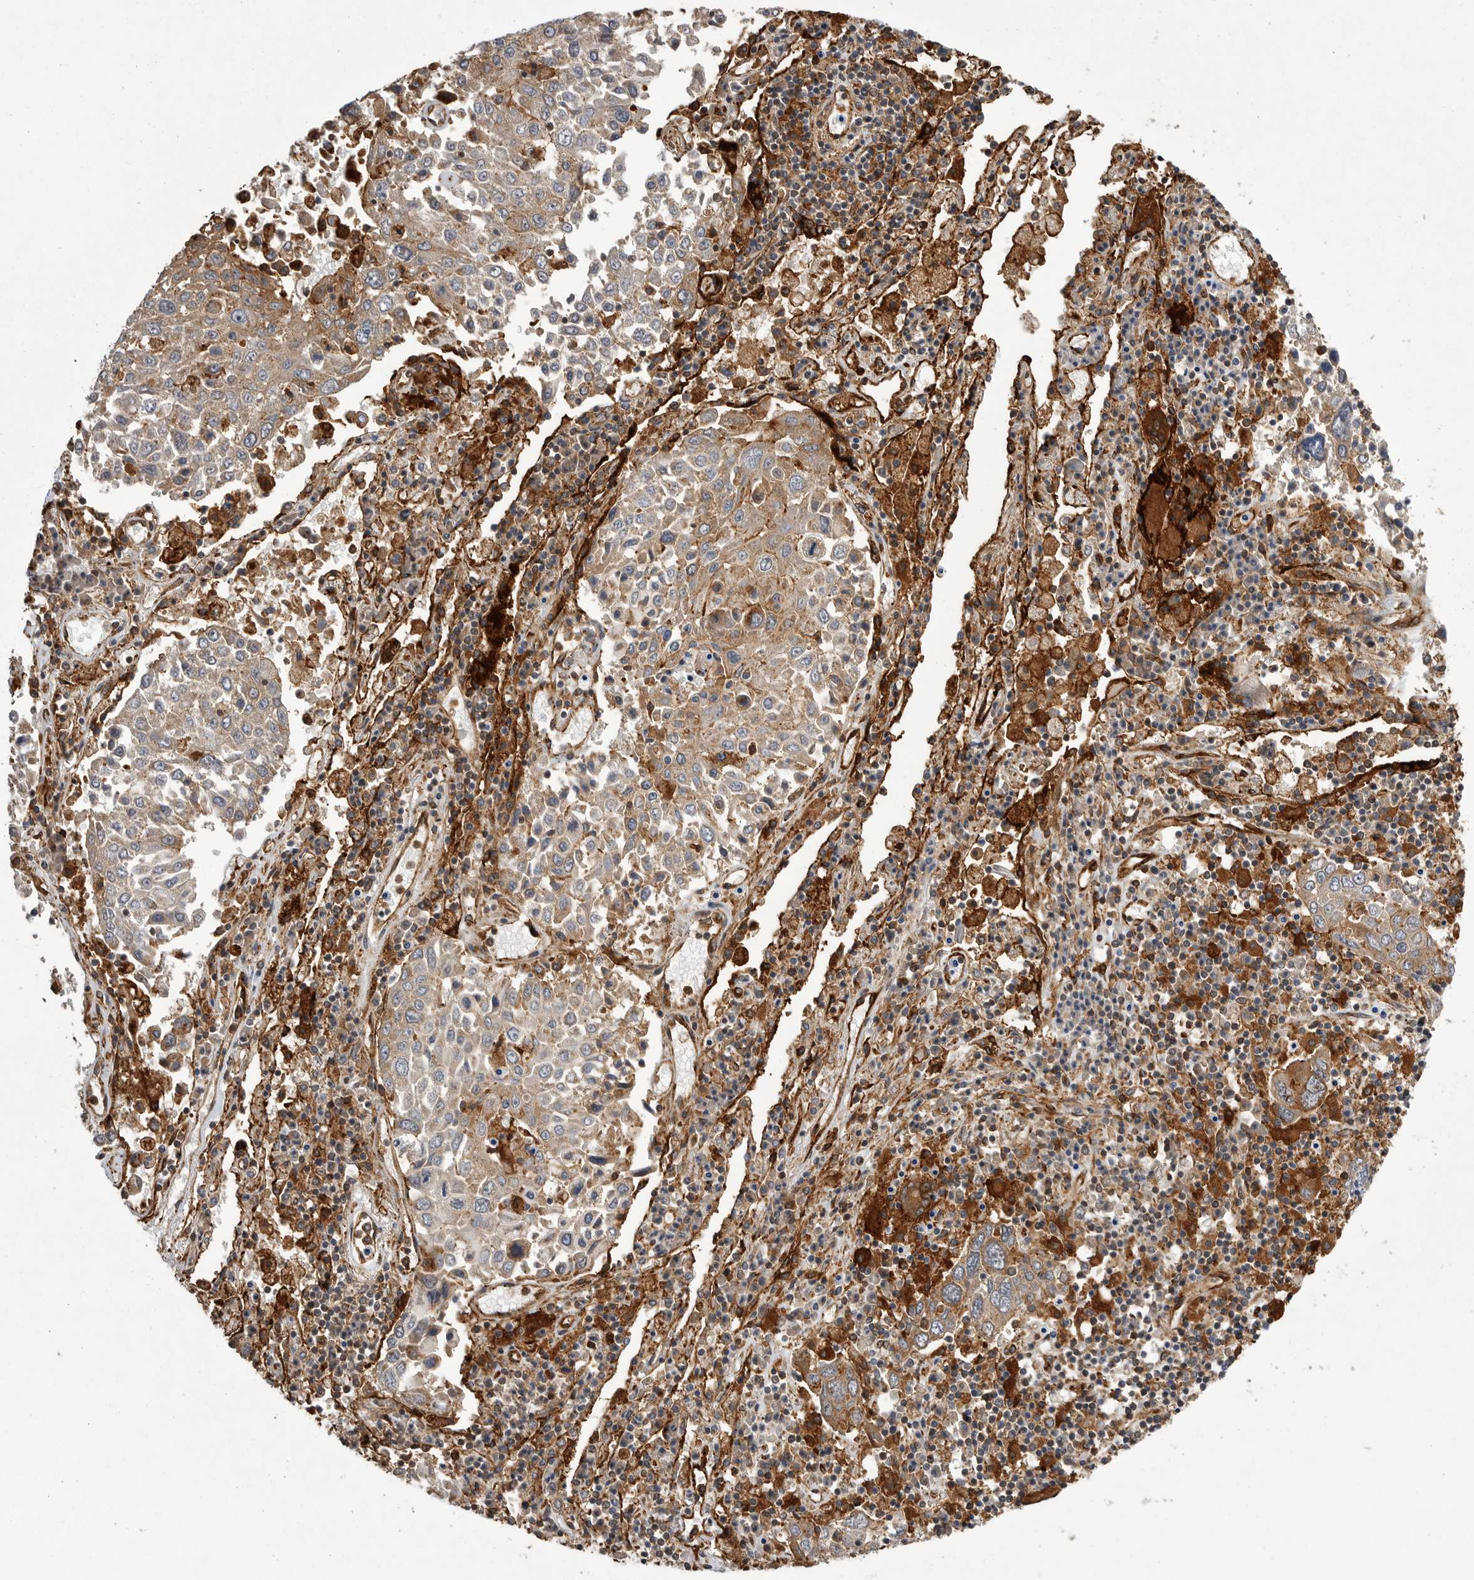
{"staining": {"intensity": "moderate", "quantity": "<25%", "location": "cytoplasmic/membranous"}, "tissue": "lung cancer", "cell_type": "Tumor cells", "image_type": "cancer", "snomed": [{"axis": "morphology", "description": "Squamous cell carcinoma, NOS"}, {"axis": "topography", "description": "Lung"}], "caption": "Protein staining of lung squamous cell carcinoma tissue reveals moderate cytoplasmic/membranous staining in about <25% of tumor cells. Using DAB (brown) and hematoxylin (blue) stains, captured at high magnification using brightfield microscopy.", "gene": "NECTIN1", "patient": {"sex": "male", "age": 65}}